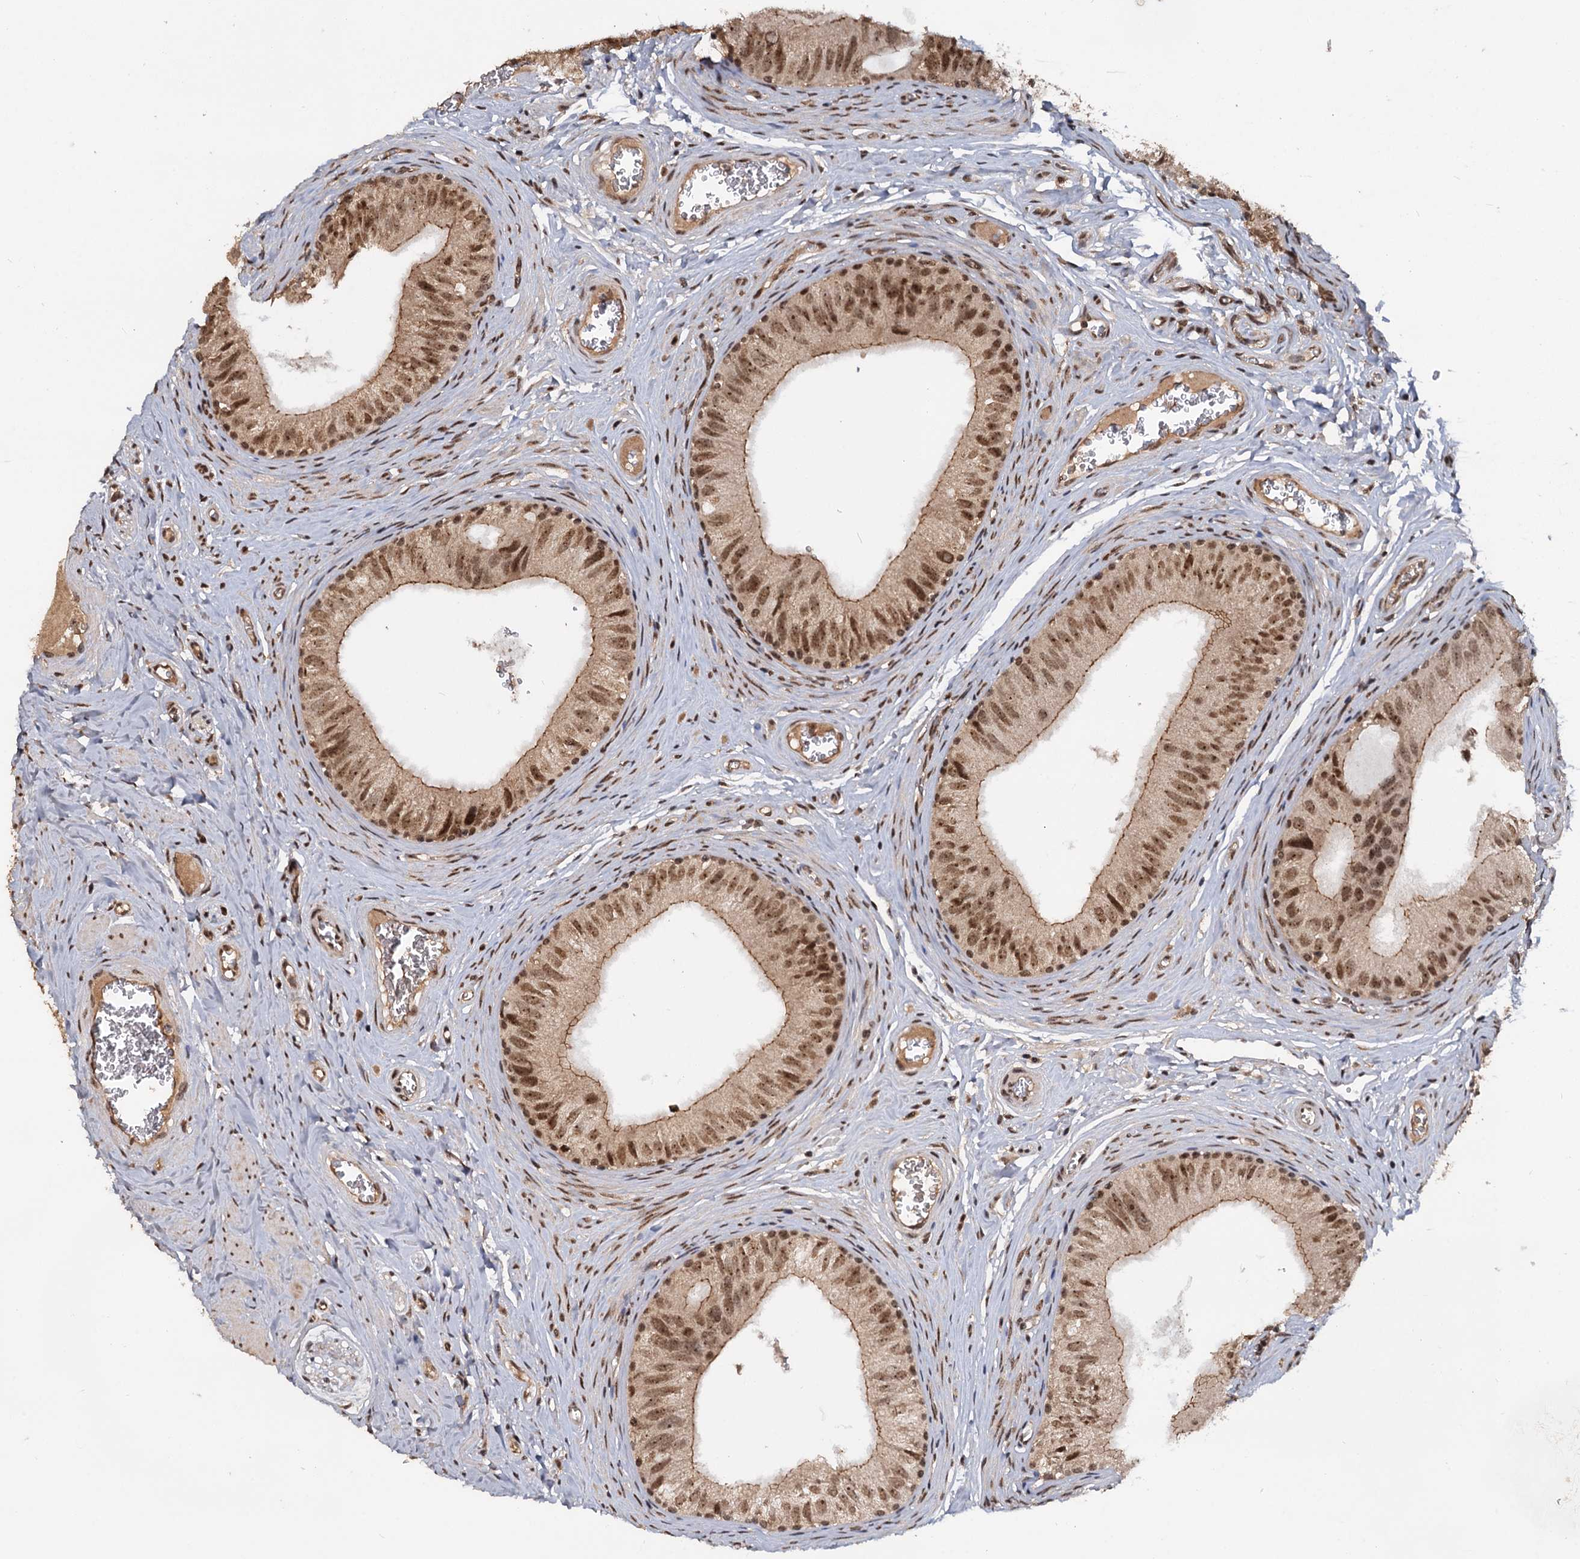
{"staining": {"intensity": "moderate", "quantity": ">75%", "location": "cytoplasmic/membranous,nuclear"}, "tissue": "epididymis", "cell_type": "Glandular cells", "image_type": "normal", "snomed": [{"axis": "morphology", "description": "Normal tissue, NOS"}, {"axis": "topography", "description": "Epididymis"}], "caption": "IHC image of unremarkable epididymis stained for a protein (brown), which reveals medium levels of moderate cytoplasmic/membranous,nuclear staining in approximately >75% of glandular cells.", "gene": "FAM216B", "patient": {"sex": "male", "age": 42}}